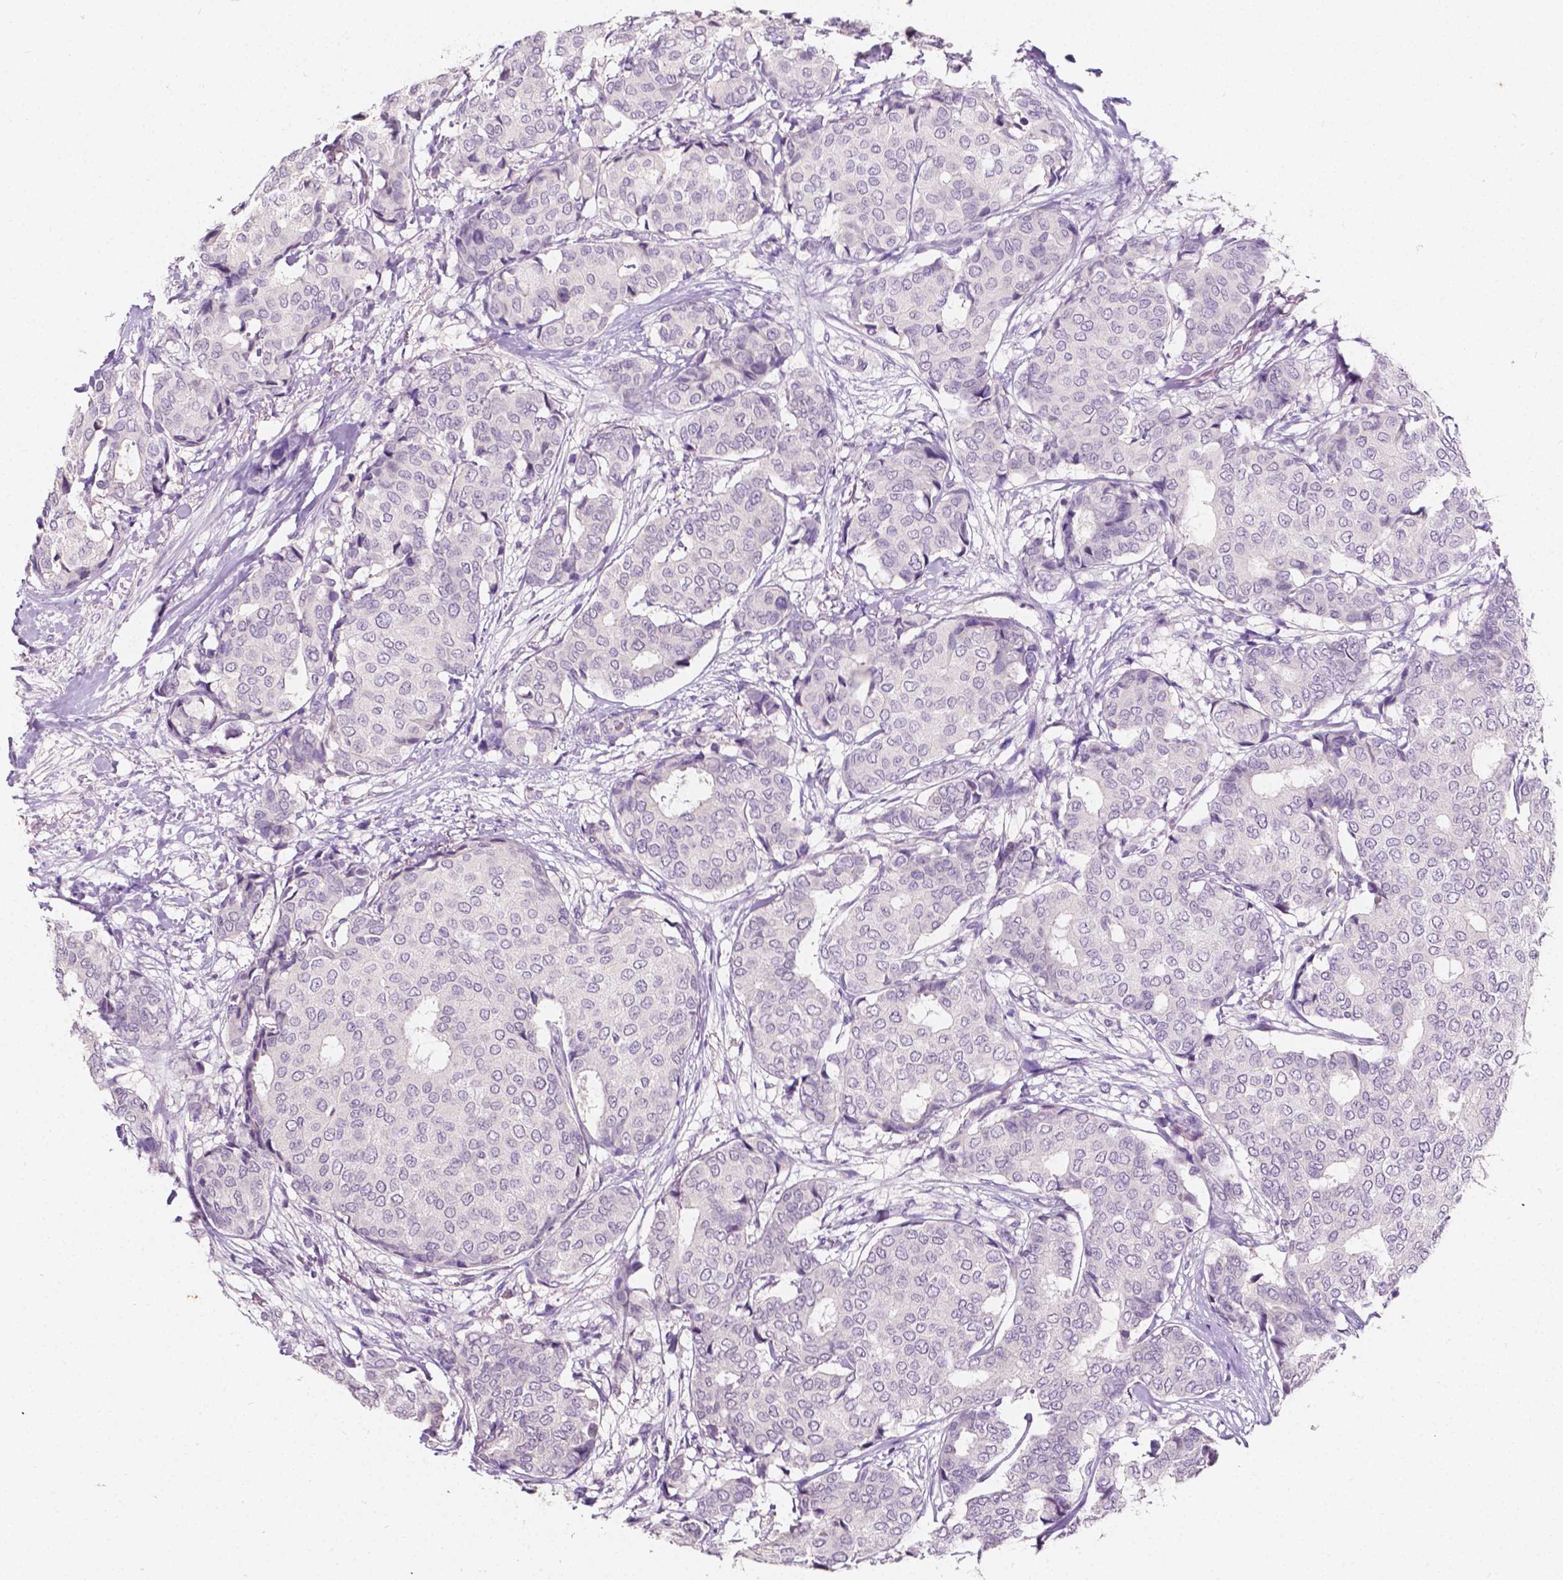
{"staining": {"intensity": "negative", "quantity": "none", "location": "none"}, "tissue": "breast cancer", "cell_type": "Tumor cells", "image_type": "cancer", "snomed": [{"axis": "morphology", "description": "Duct carcinoma"}, {"axis": "topography", "description": "Breast"}], "caption": "An IHC photomicrograph of invasive ductal carcinoma (breast) is shown. There is no staining in tumor cells of invasive ductal carcinoma (breast). (DAB (3,3'-diaminobenzidine) IHC, high magnification).", "gene": "TAL1", "patient": {"sex": "female", "age": 75}}